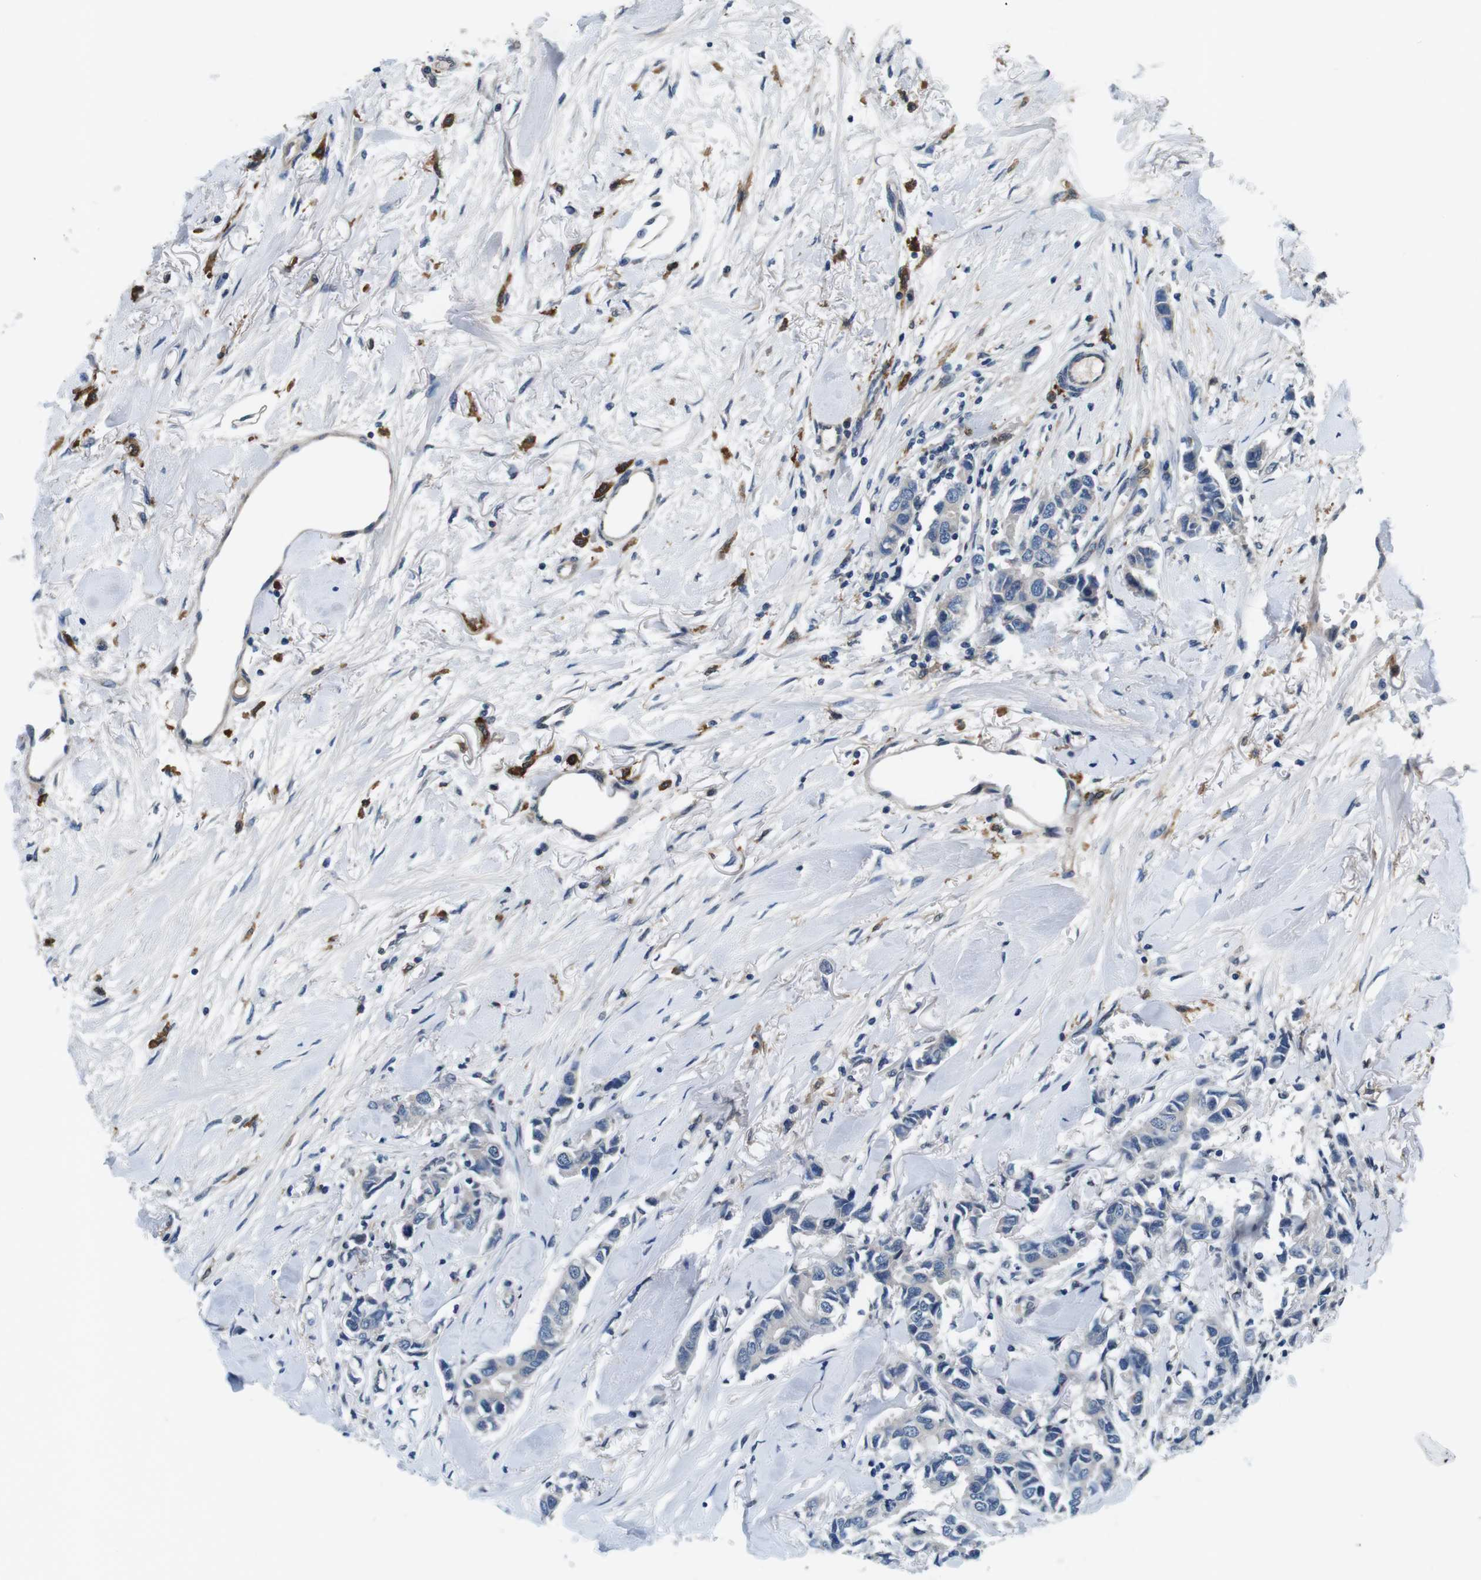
{"staining": {"intensity": "negative", "quantity": "none", "location": "none"}, "tissue": "breast cancer", "cell_type": "Tumor cells", "image_type": "cancer", "snomed": [{"axis": "morphology", "description": "Duct carcinoma"}, {"axis": "topography", "description": "Breast"}], "caption": "This is an IHC micrograph of breast cancer (intraductal carcinoma). There is no positivity in tumor cells.", "gene": "CD163L1", "patient": {"sex": "female", "age": 80}}